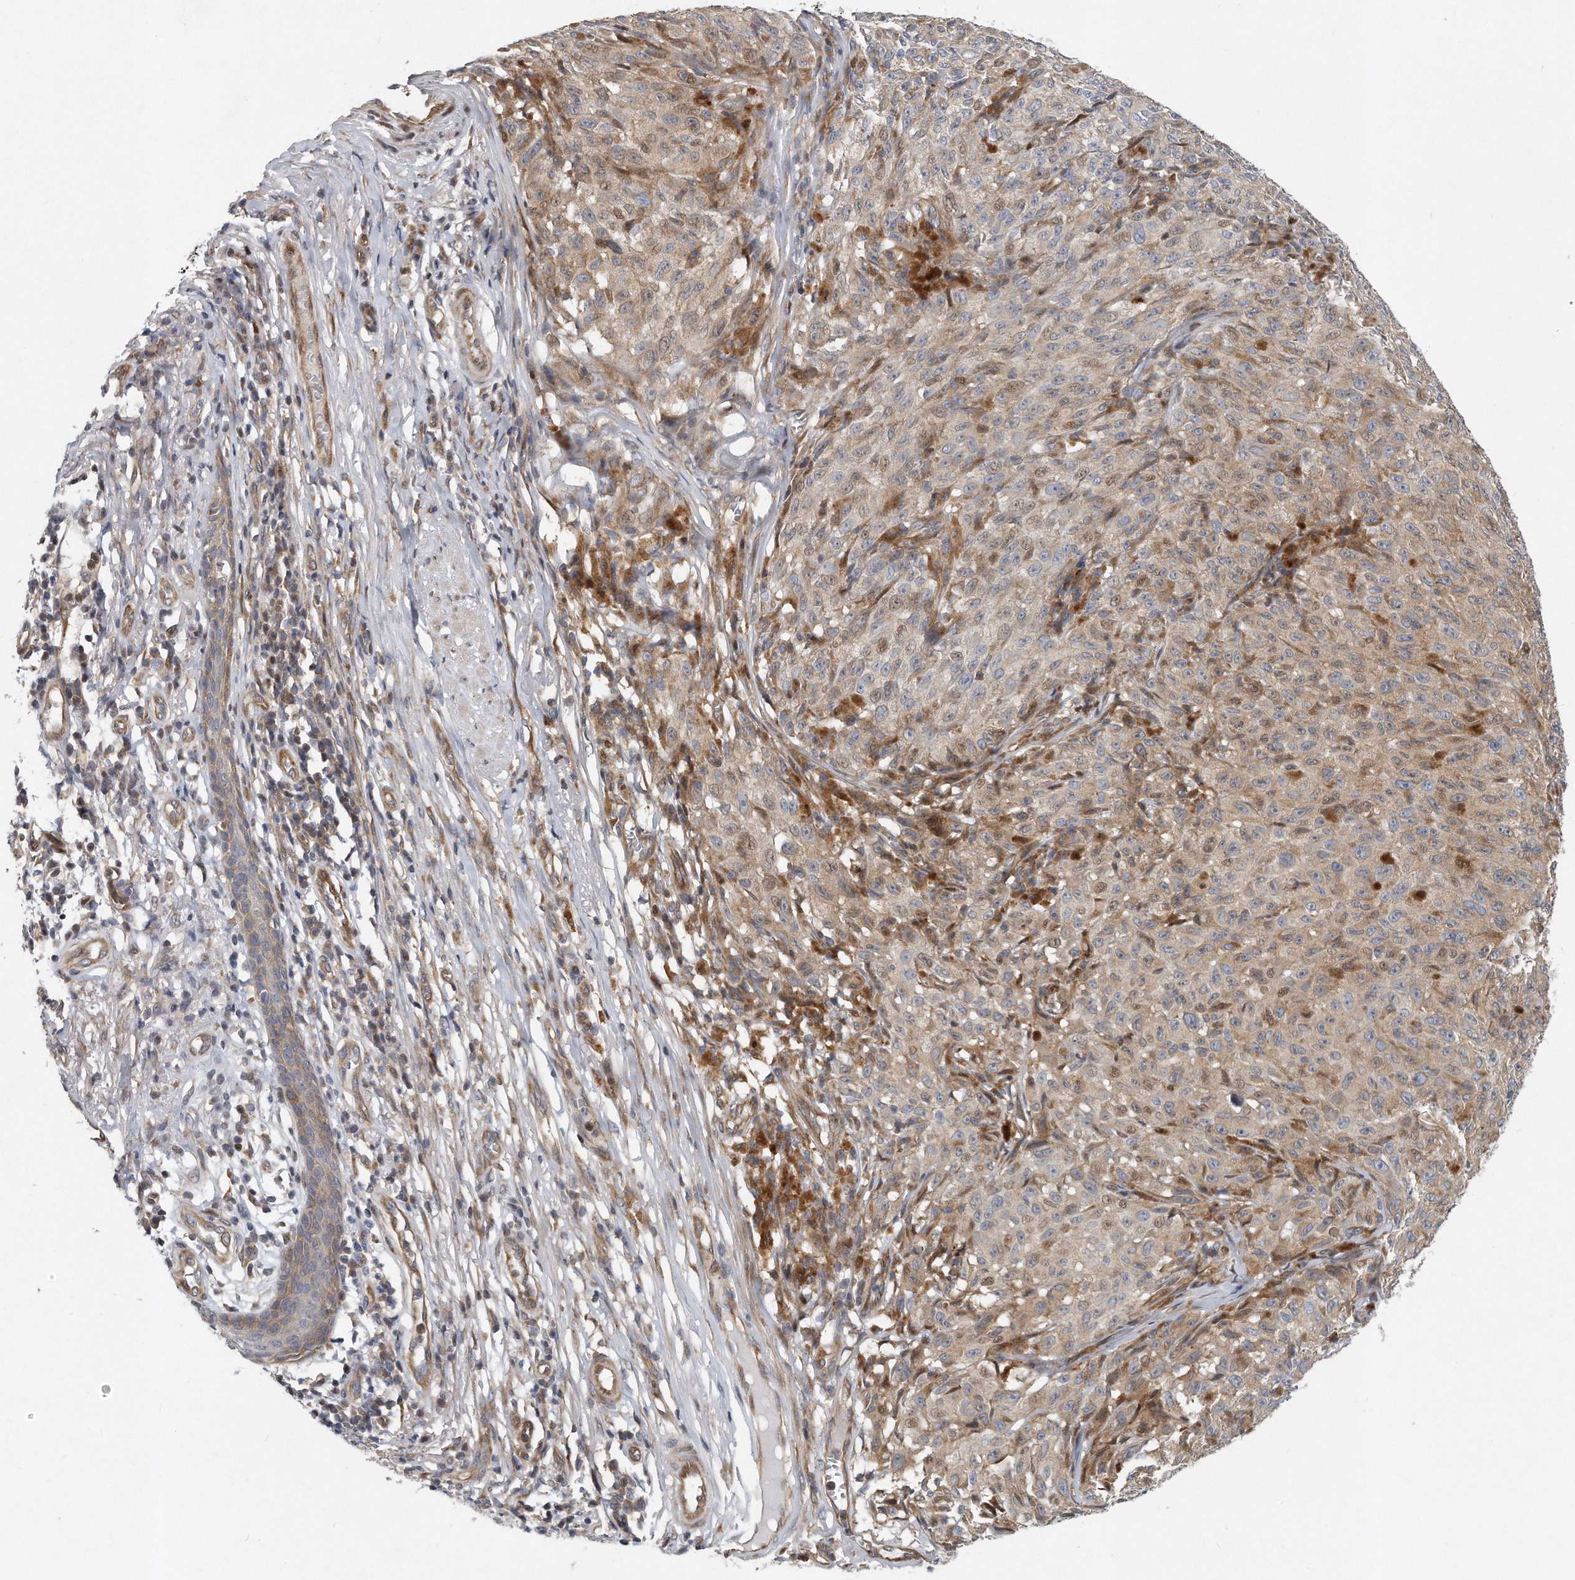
{"staining": {"intensity": "weak", "quantity": ">75%", "location": "cytoplasmic/membranous"}, "tissue": "melanoma", "cell_type": "Tumor cells", "image_type": "cancer", "snomed": [{"axis": "morphology", "description": "Malignant melanoma, NOS"}, {"axis": "topography", "description": "Skin"}], "caption": "Brown immunohistochemical staining in melanoma exhibits weak cytoplasmic/membranous staining in about >75% of tumor cells.", "gene": "PCDH8", "patient": {"sex": "female", "age": 82}}